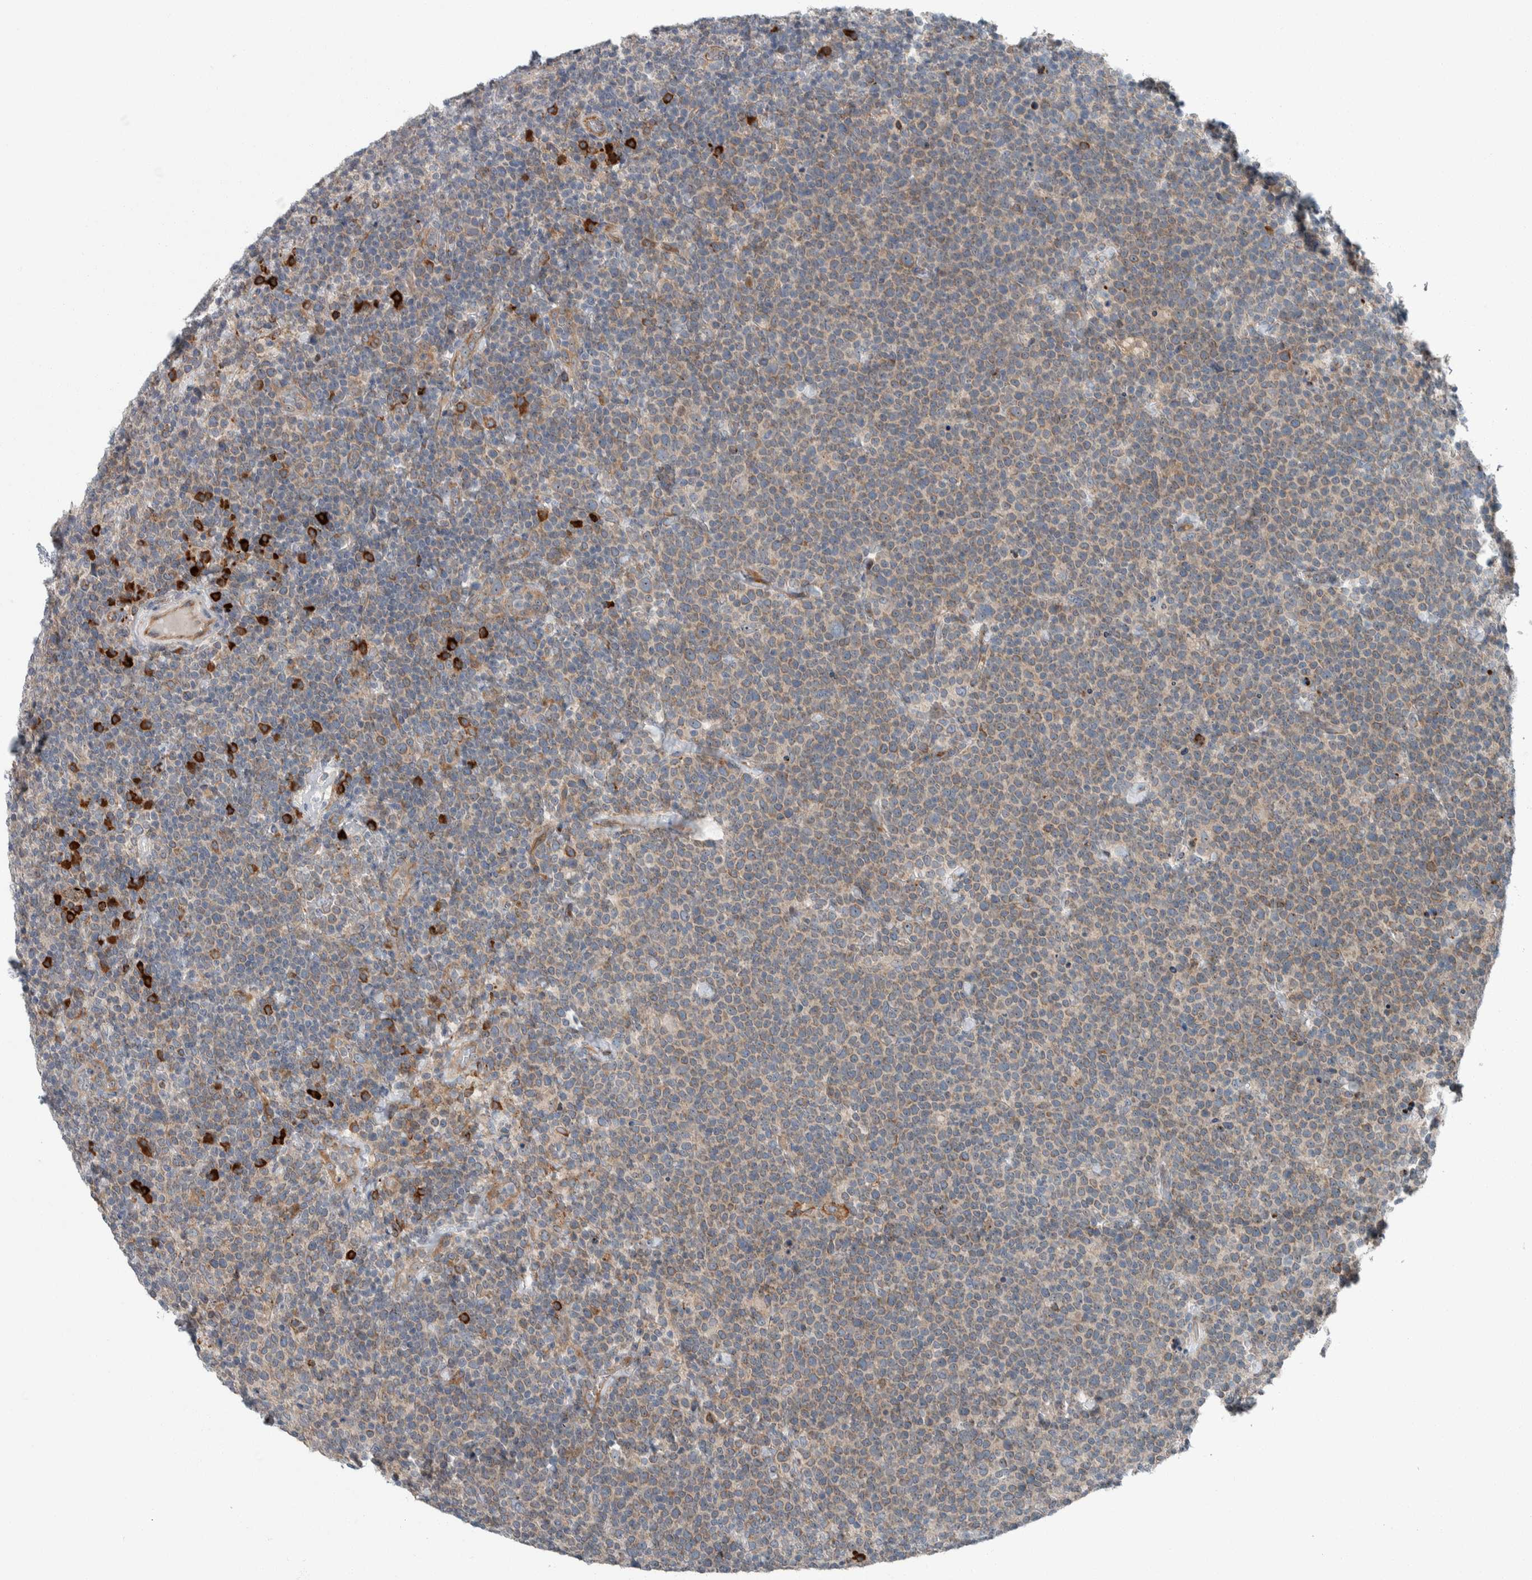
{"staining": {"intensity": "weak", "quantity": "<25%", "location": "cytoplasmic/membranous"}, "tissue": "lymphoma", "cell_type": "Tumor cells", "image_type": "cancer", "snomed": [{"axis": "morphology", "description": "Malignant lymphoma, non-Hodgkin's type, High grade"}, {"axis": "topography", "description": "Lymph node"}], "caption": "The photomicrograph shows no significant expression in tumor cells of lymphoma.", "gene": "USP25", "patient": {"sex": "male", "age": 61}}